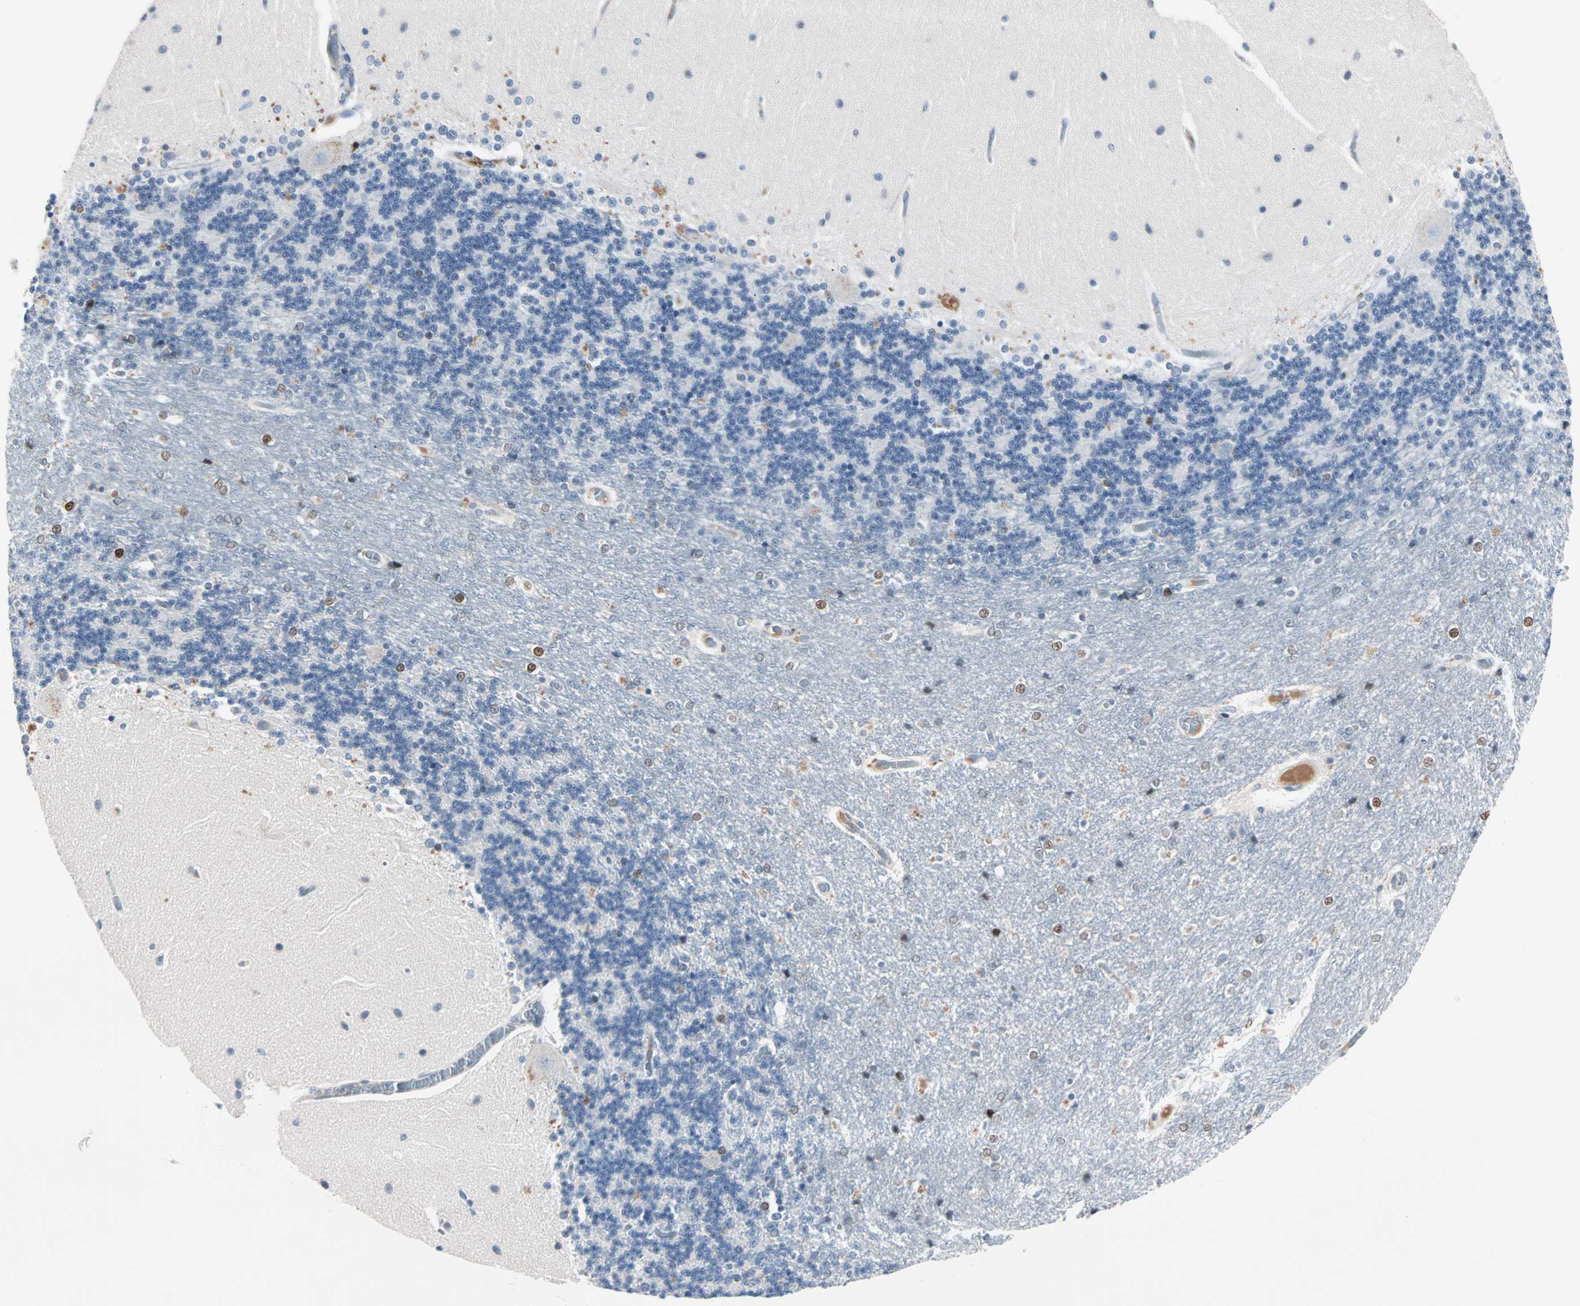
{"staining": {"intensity": "moderate", "quantity": "<25%", "location": "nuclear"}, "tissue": "cerebellum", "cell_type": "Cells in granular layer", "image_type": "normal", "snomed": [{"axis": "morphology", "description": "Normal tissue, NOS"}, {"axis": "topography", "description": "Cerebellum"}], "caption": "Immunohistochemical staining of benign human cerebellum reveals <25% levels of moderate nuclear protein expression in approximately <25% of cells in granular layer. (DAB (3,3'-diaminobenzidine) IHC, brown staining for protein, blue staining for nuclei).", "gene": "CCNE2", "patient": {"sex": "female", "age": 54}}